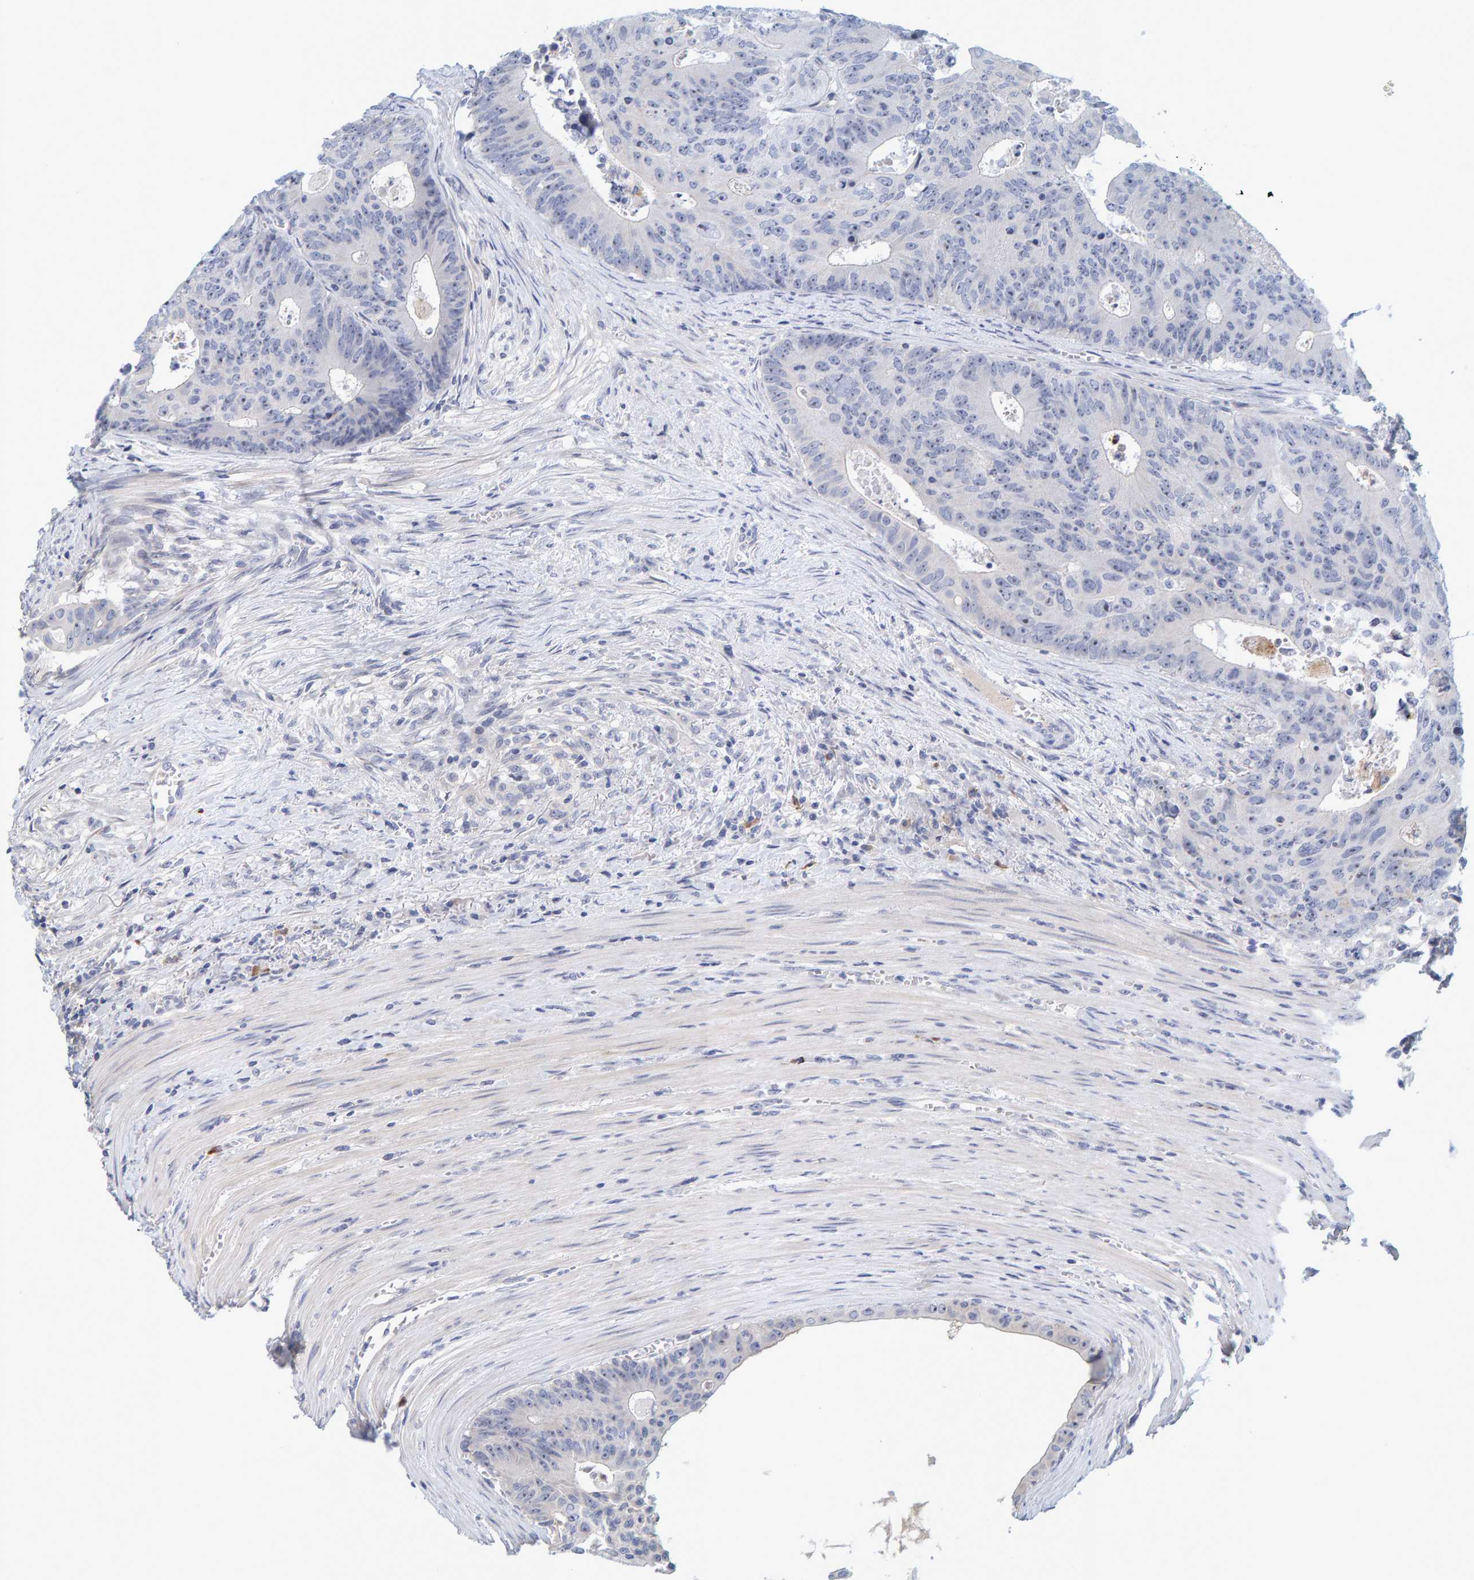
{"staining": {"intensity": "negative", "quantity": "none", "location": "none"}, "tissue": "colorectal cancer", "cell_type": "Tumor cells", "image_type": "cancer", "snomed": [{"axis": "morphology", "description": "Adenocarcinoma, NOS"}, {"axis": "topography", "description": "Colon"}], "caption": "Immunohistochemical staining of colorectal adenocarcinoma shows no significant expression in tumor cells. (DAB (3,3'-diaminobenzidine) immunohistochemistry, high magnification).", "gene": "ZNF77", "patient": {"sex": "male", "age": 87}}